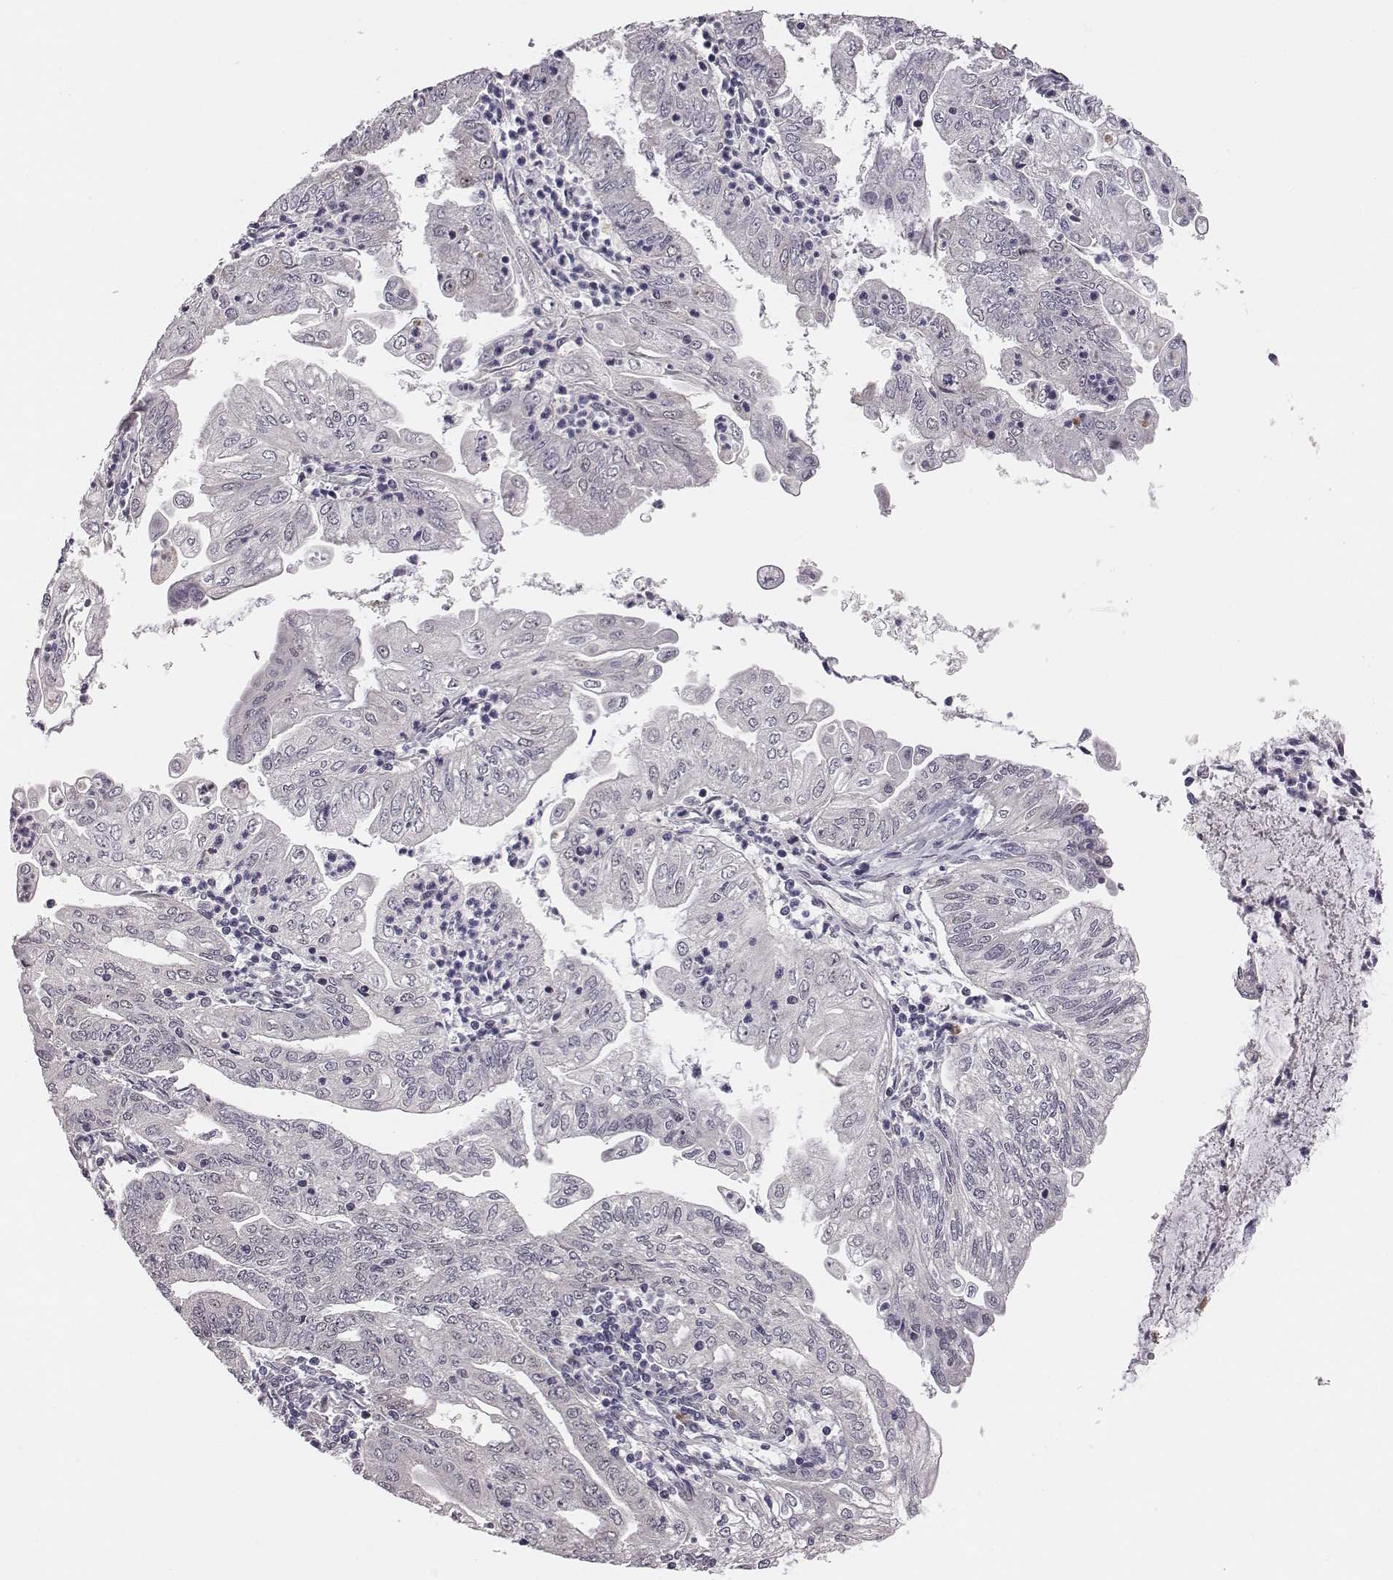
{"staining": {"intensity": "negative", "quantity": "none", "location": "none"}, "tissue": "endometrial cancer", "cell_type": "Tumor cells", "image_type": "cancer", "snomed": [{"axis": "morphology", "description": "Adenocarcinoma, NOS"}, {"axis": "topography", "description": "Endometrium"}], "caption": "High power microscopy photomicrograph of an immunohistochemistry (IHC) micrograph of adenocarcinoma (endometrial), revealing no significant positivity in tumor cells.", "gene": "SMURF2", "patient": {"sex": "female", "age": 55}}